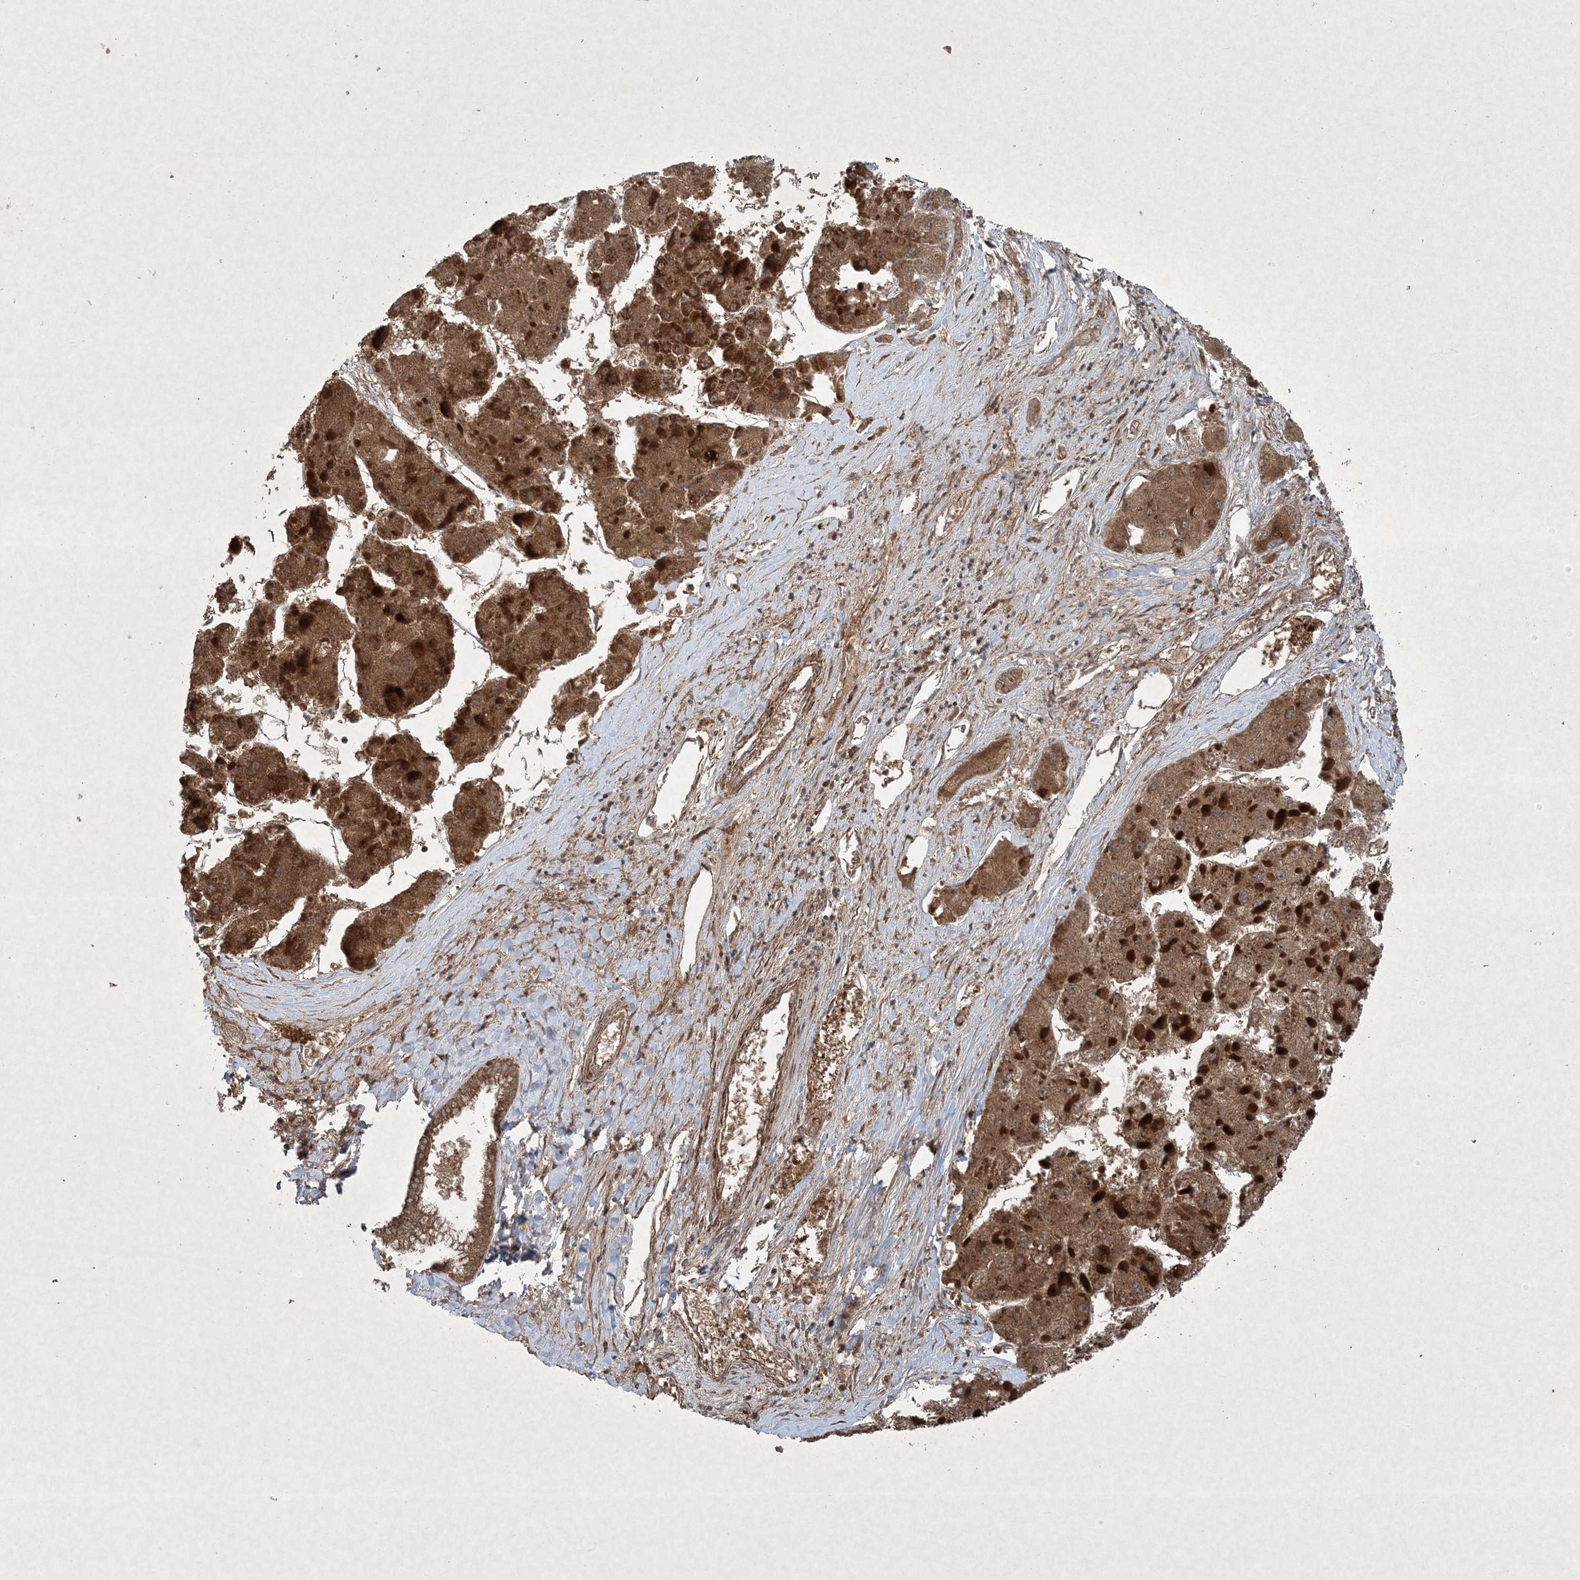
{"staining": {"intensity": "strong", "quantity": ">75%", "location": "cytoplasmic/membranous"}, "tissue": "liver cancer", "cell_type": "Tumor cells", "image_type": "cancer", "snomed": [{"axis": "morphology", "description": "Carcinoma, Hepatocellular, NOS"}, {"axis": "topography", "description": "Liver"}], "caption": "Approximately >75% of tumor cells in human liver hepatocellular carcinoma display strong cytoplasmic/membranous protein staining as visualized by brown immunohistochemical staining.", "gene": "GNG5", "patient": {"sex": "female", "age": 73}}